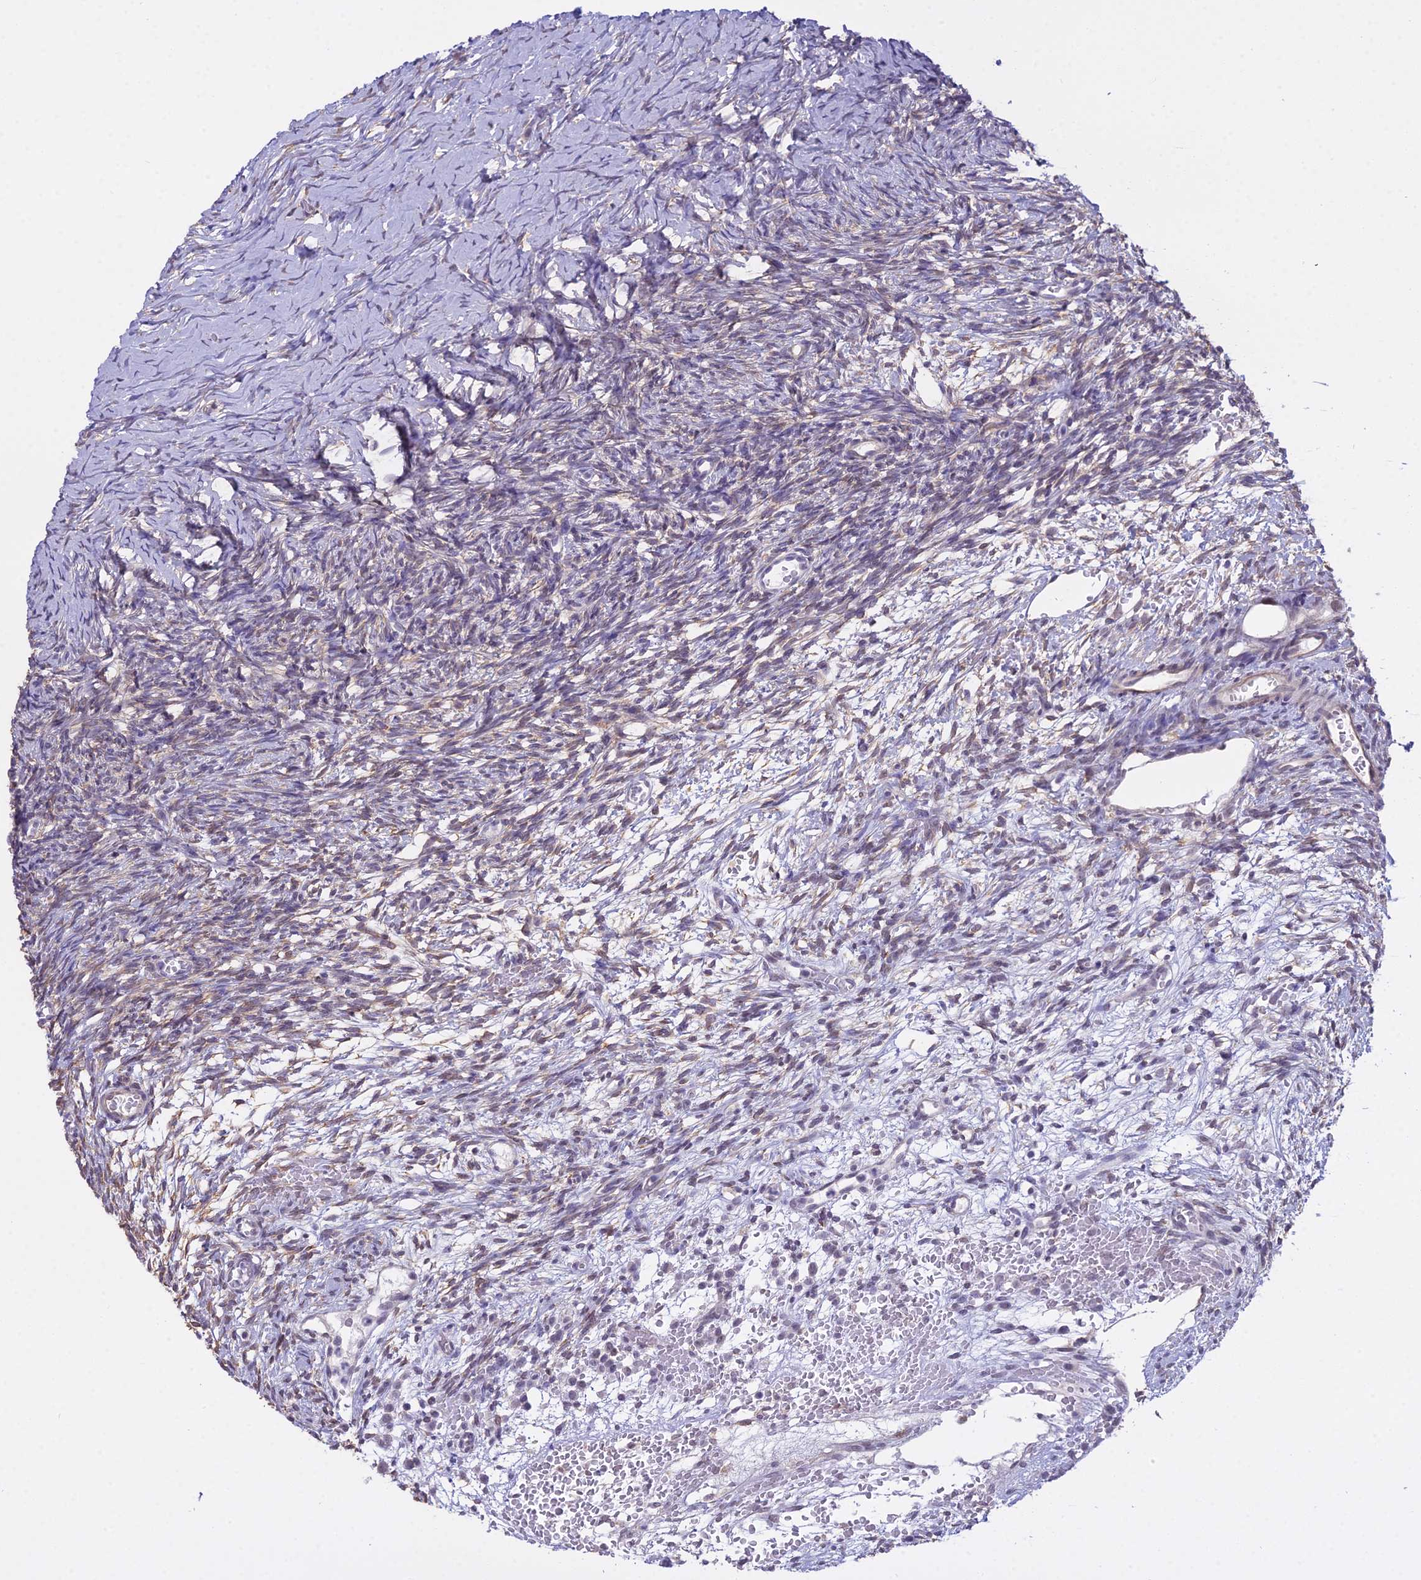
{"staining": {"intensity": "negative", "quantity": "none", "location": "none"}, "tissue": "ovary", "cell_type": "Ovarian stroma cells", "image_type": "normal", "snomed": [{"axis": "morphology", "description": "Normal tissue, NOS"}, {"axis": "topography", "description": "Ovary"}], "caption": "There is no significant staining in ovarian stroma cells of ovary. Brightfield microscopy of IHC stained with DAB (3,3'-diaminobenzidine) (brown) and hematoxylin (blue), captured at high magnification.", "gene": "BLNK", "patient": {"sex": "female", "age": 39}}